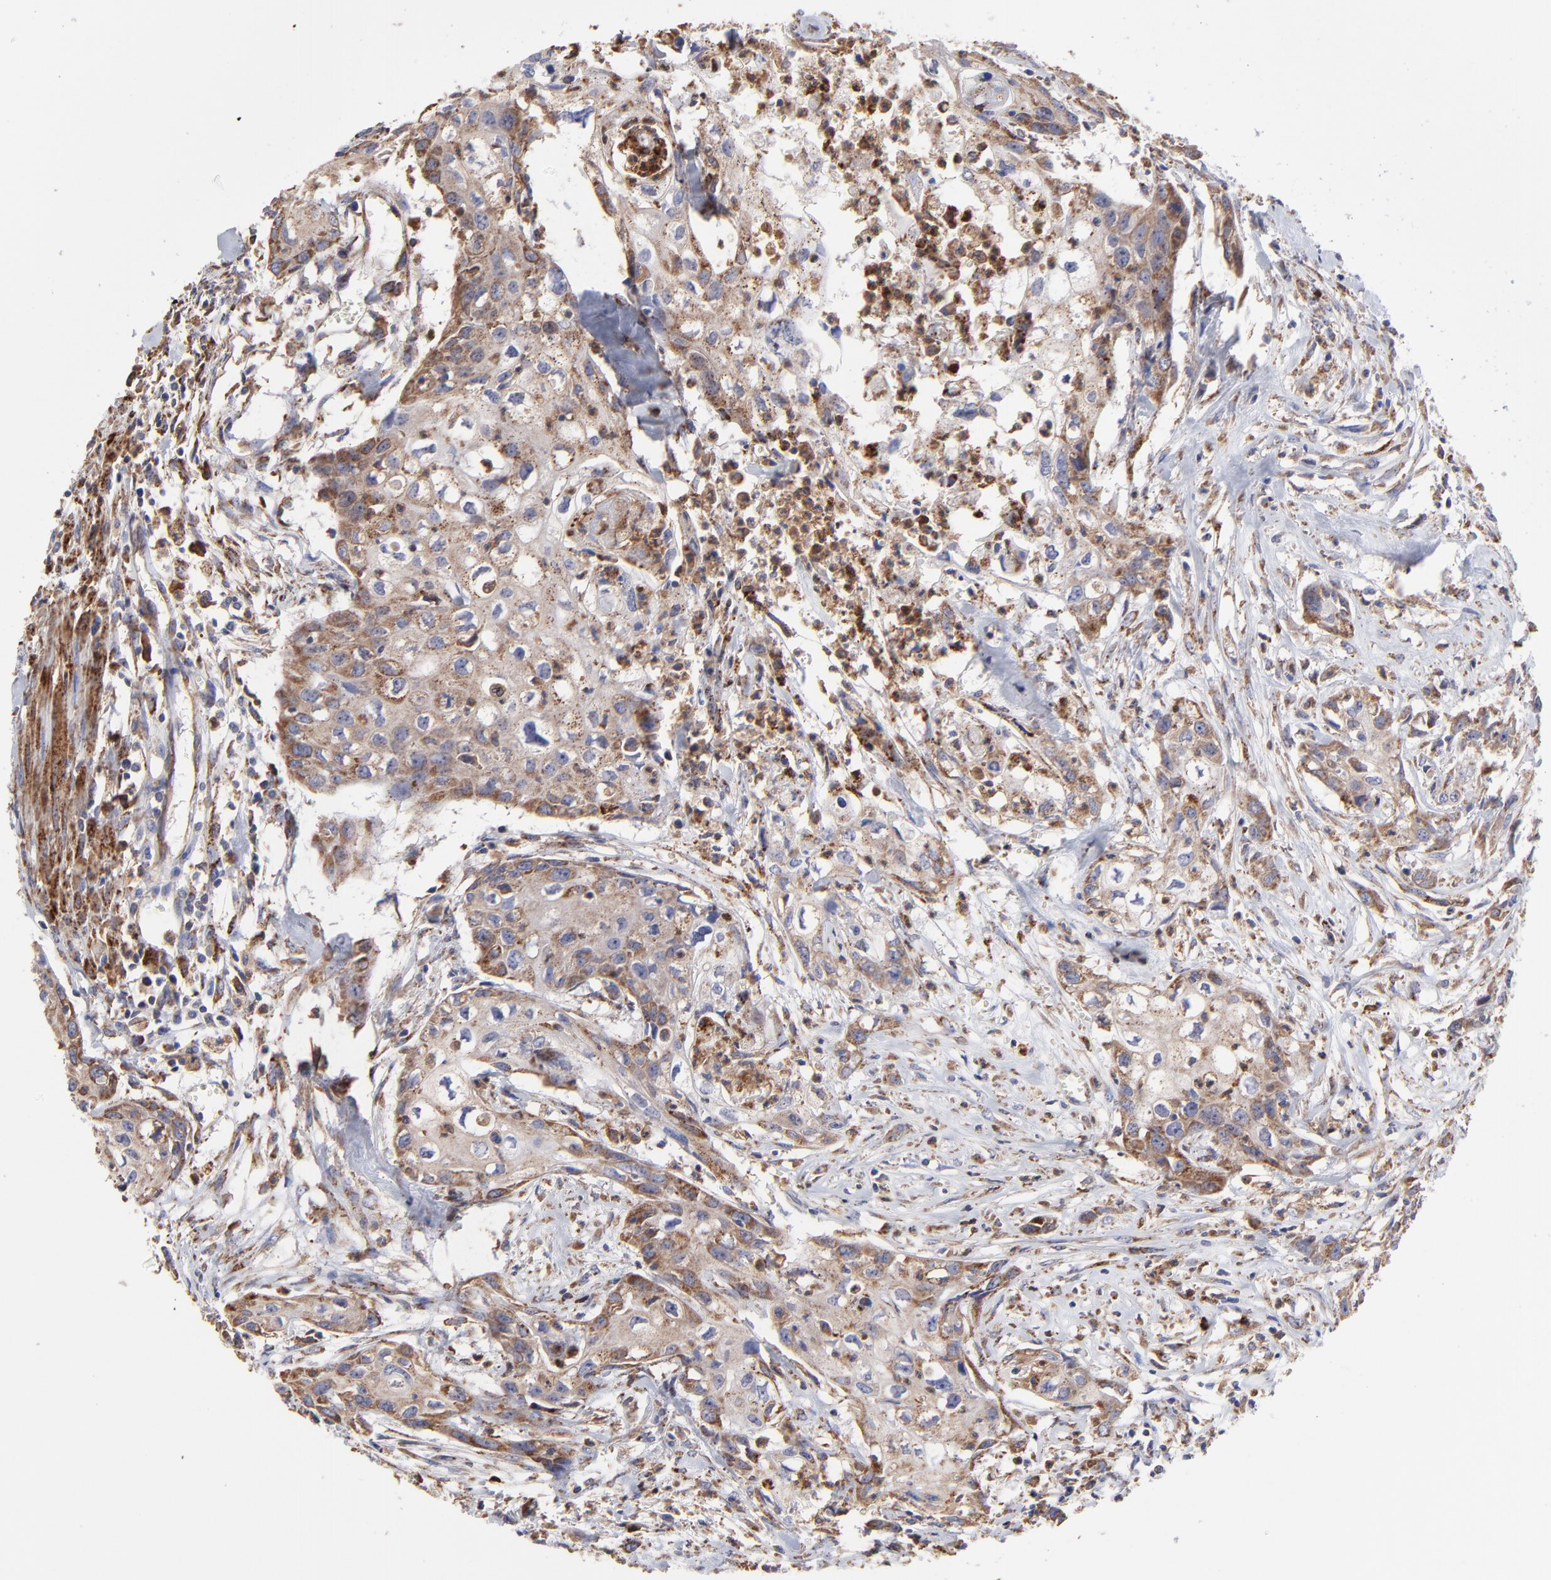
{"staining": {"intensity": "moderate", "quantity": "25%-75%", "location": "cytoplasmic/membranous"}, "tissue": "urothelial cancer", "cell_type": "Tumor cells", "image_type": "cancer", "snomed": [{"axis": "morphology", "description": "Urothelial carcinoma, High grade"}, {"axis": "topography", "description": "Urinary bladder"}], "caption": "This image exhibits high-grade urothelial carcinoma stained with immunohistochemistry to label a protein in brown. The cytoplasmic/membranous of tumor cells show moderate positivity for the protein. Nuclei are counter-stained blue.", "gene": "PFKM", "patient": {"sex": "male", "age": 54}}